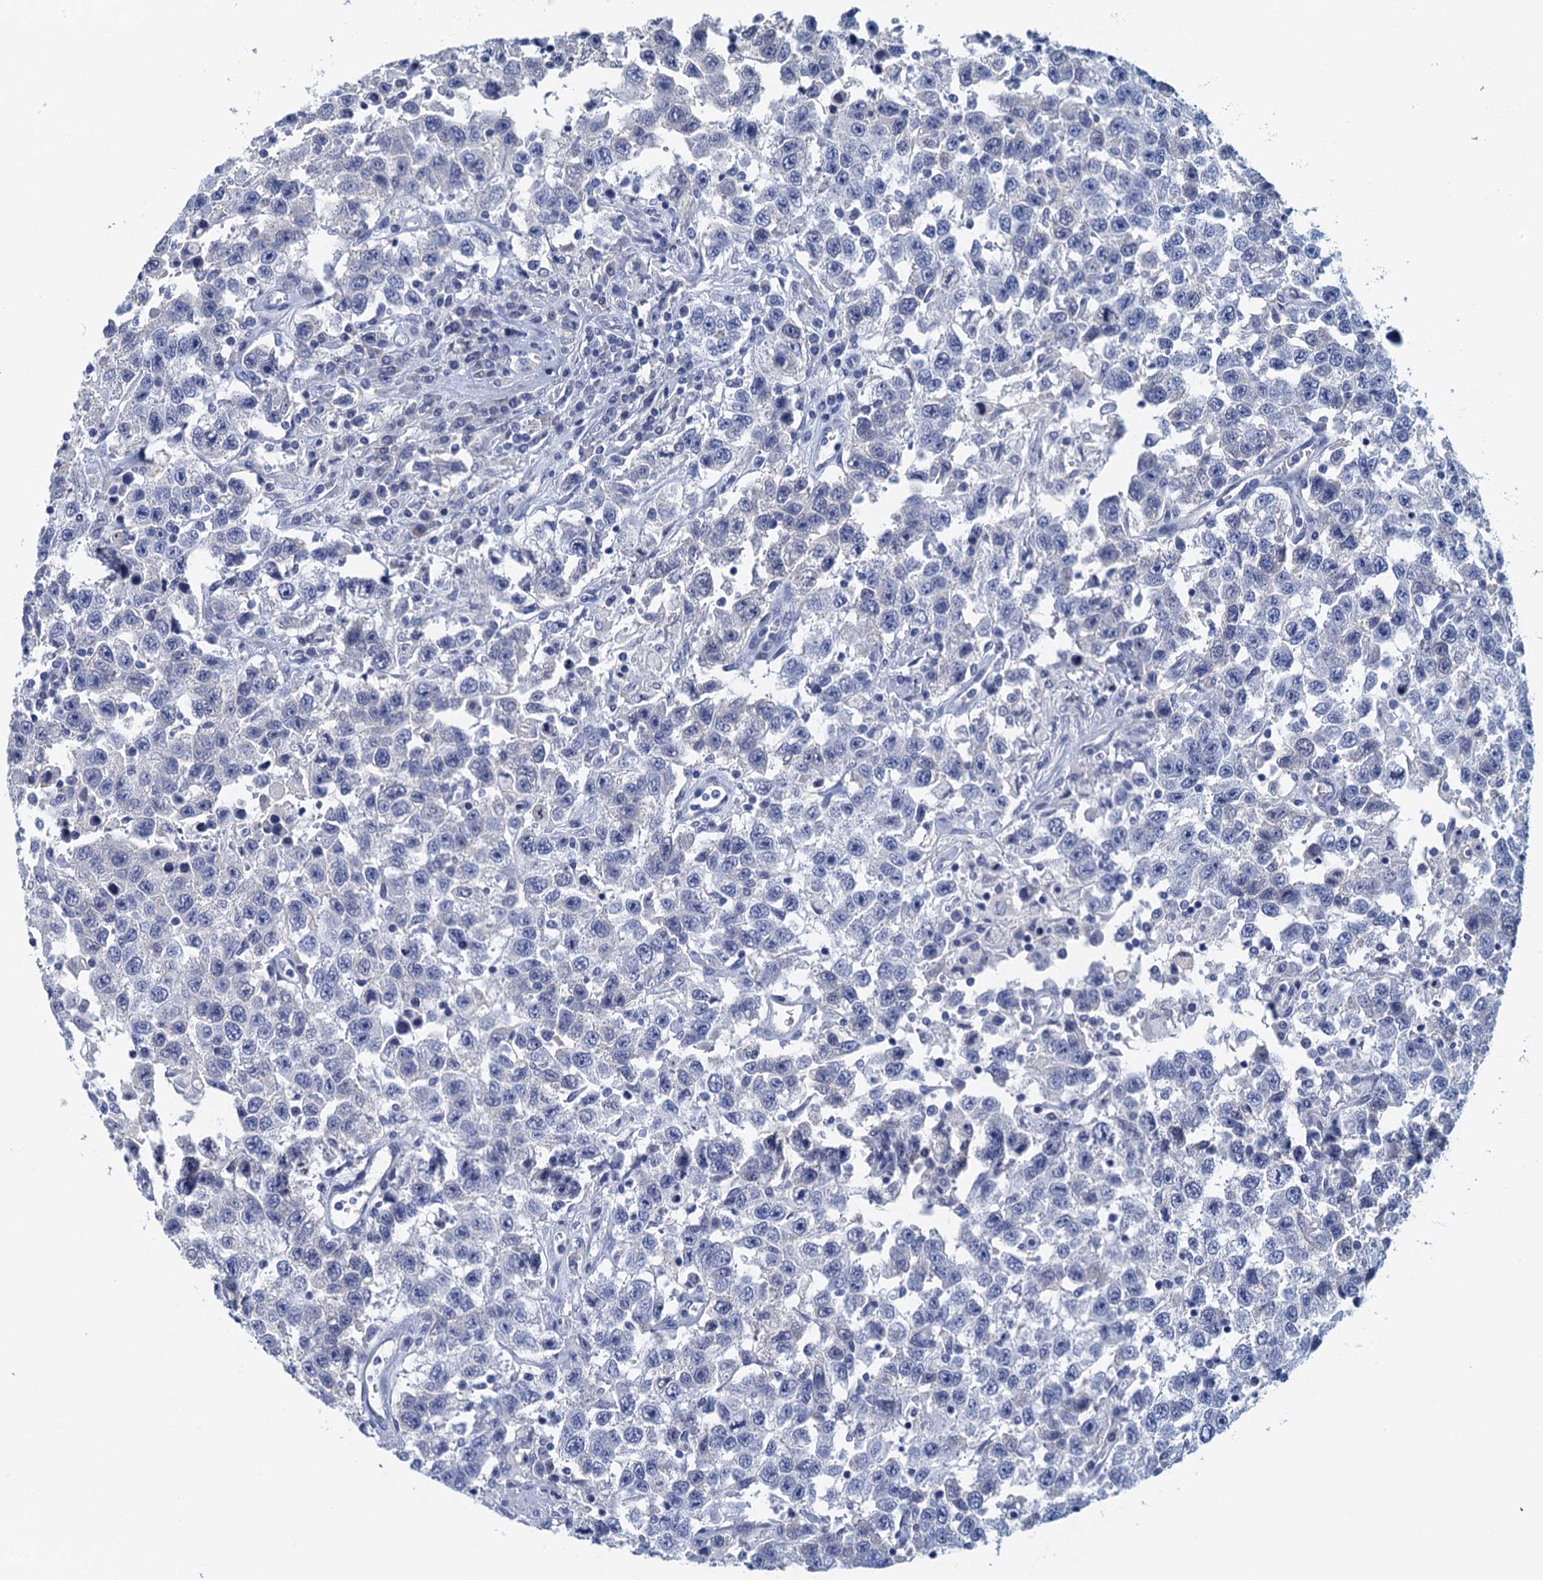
{"staining": {"intensity": "negative", "quantity": "none", "location": "none"}, "tissue": "testis cancer", "cell_type": "Tumor cells", "image_type": "cancer", "snomed": [{"axis": "morphology", "description": "Seminoma, NOS"}, {"axis": "topography", "description": "Testis"}], "caption": "High magnification brightfield microscopy of testis cancer (seminoma) stained with DAB (3,3'-diaminobenzidine) (brown) and counterstained with hematoxylin (blue): tumor cells show no significant expression. (DAB (3,3'-diaminobenzidine) immunohistochemistry (IHC) visualized using brightfield microscopy, high magnification).", "gene": "CYP51A1", "patient": {"sex": "male", "age": 41}}